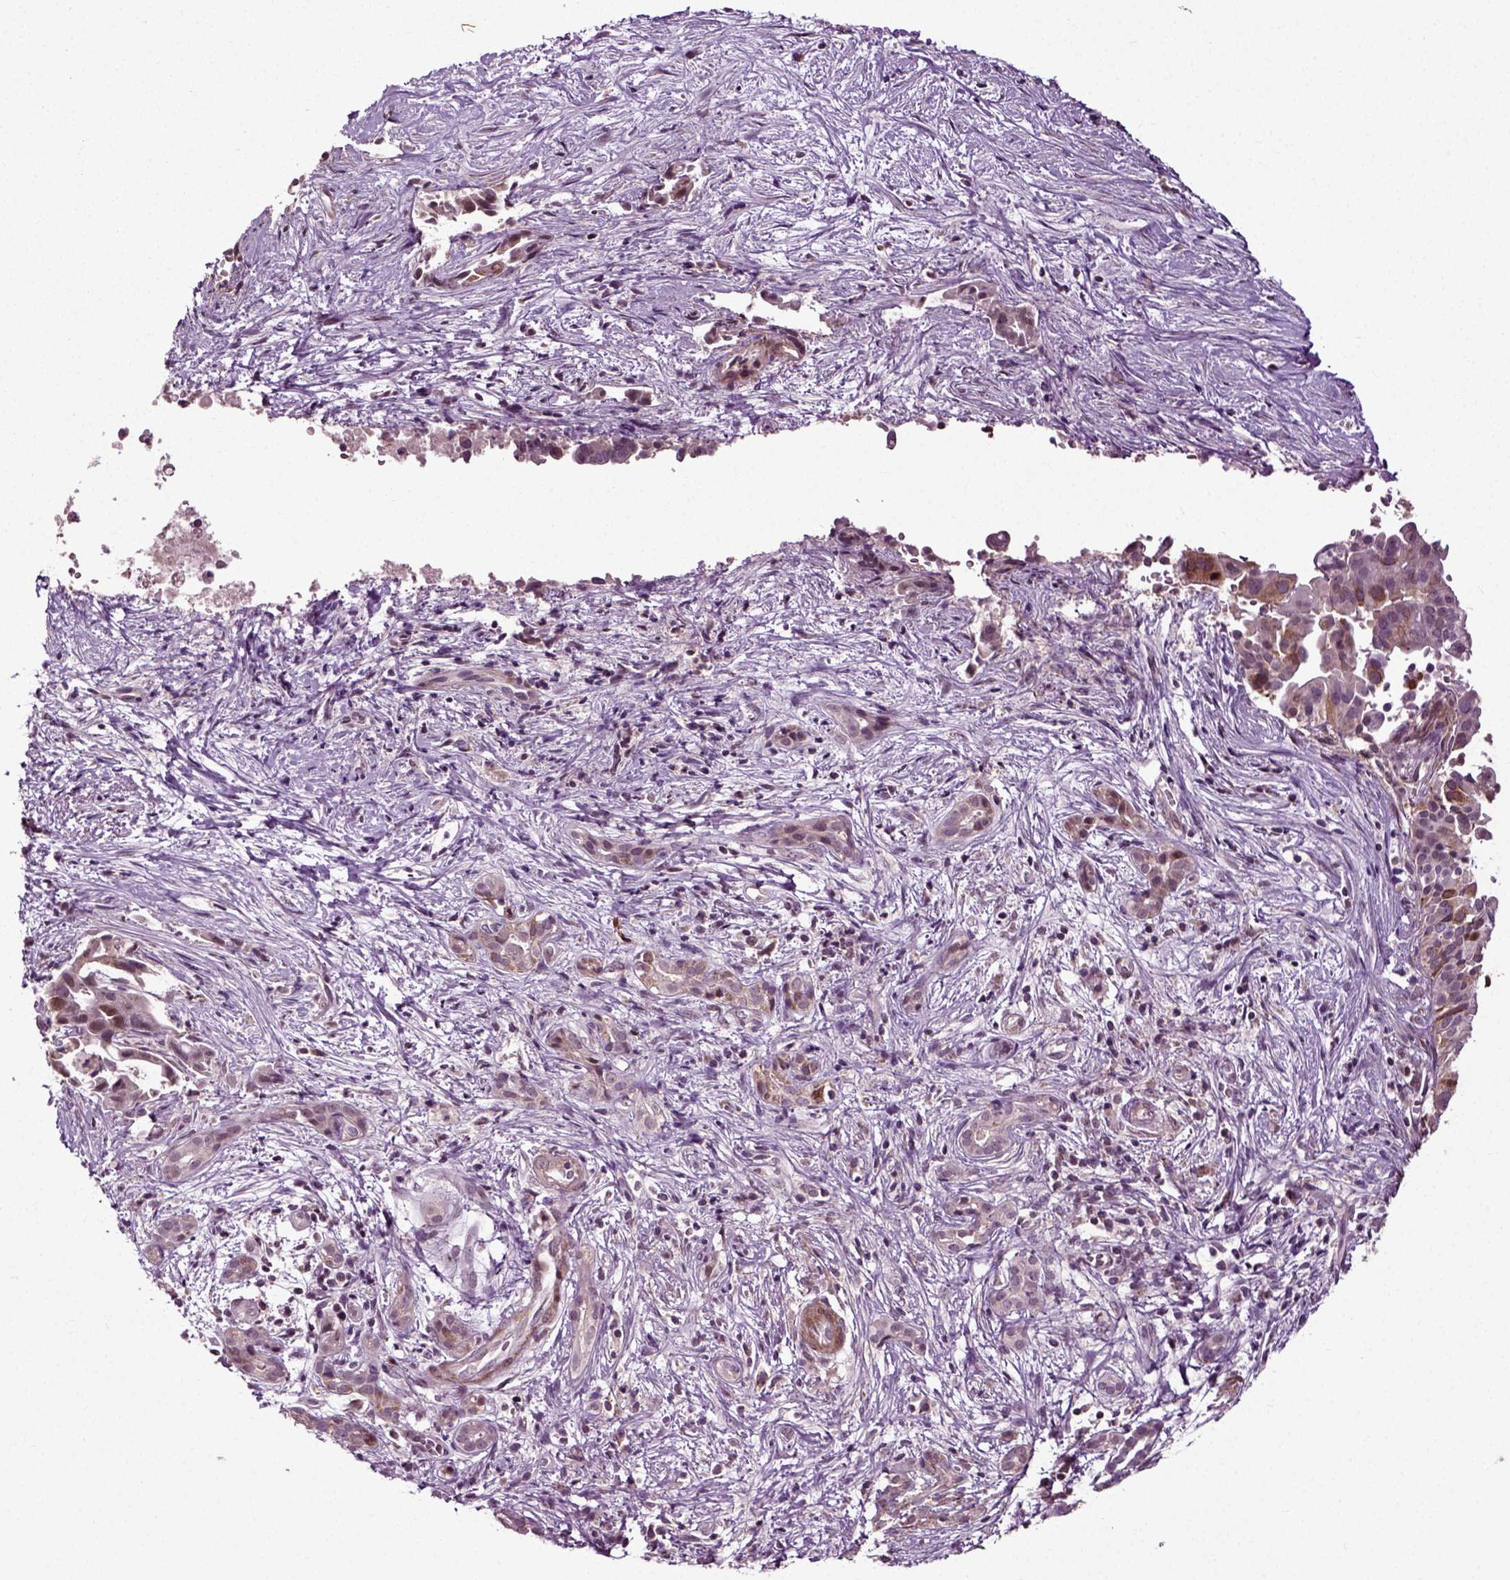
{"staining": {"intensity": "moderate", "quantity": "<25%", "location": "cytoplasmic/membranous"}, "tissue": "pancreatic cancer", "cell_type": "Tumor cells", "image_type": "cancer", "snomed": [{"axis": "morphology", "description": "Adenocarcinoma, NOS"}, {"axis": "topography", "description": "Pancreas"}], "caption": "Immunohistochemistry (IHC) (DAB) staining of human pancreatic cancer displays moderate cytoplasmic/membranous protein staining in about <25% of tumor cells.", "gene": "KNSTRN", "patient": {"sex": "male", "age": 61}}